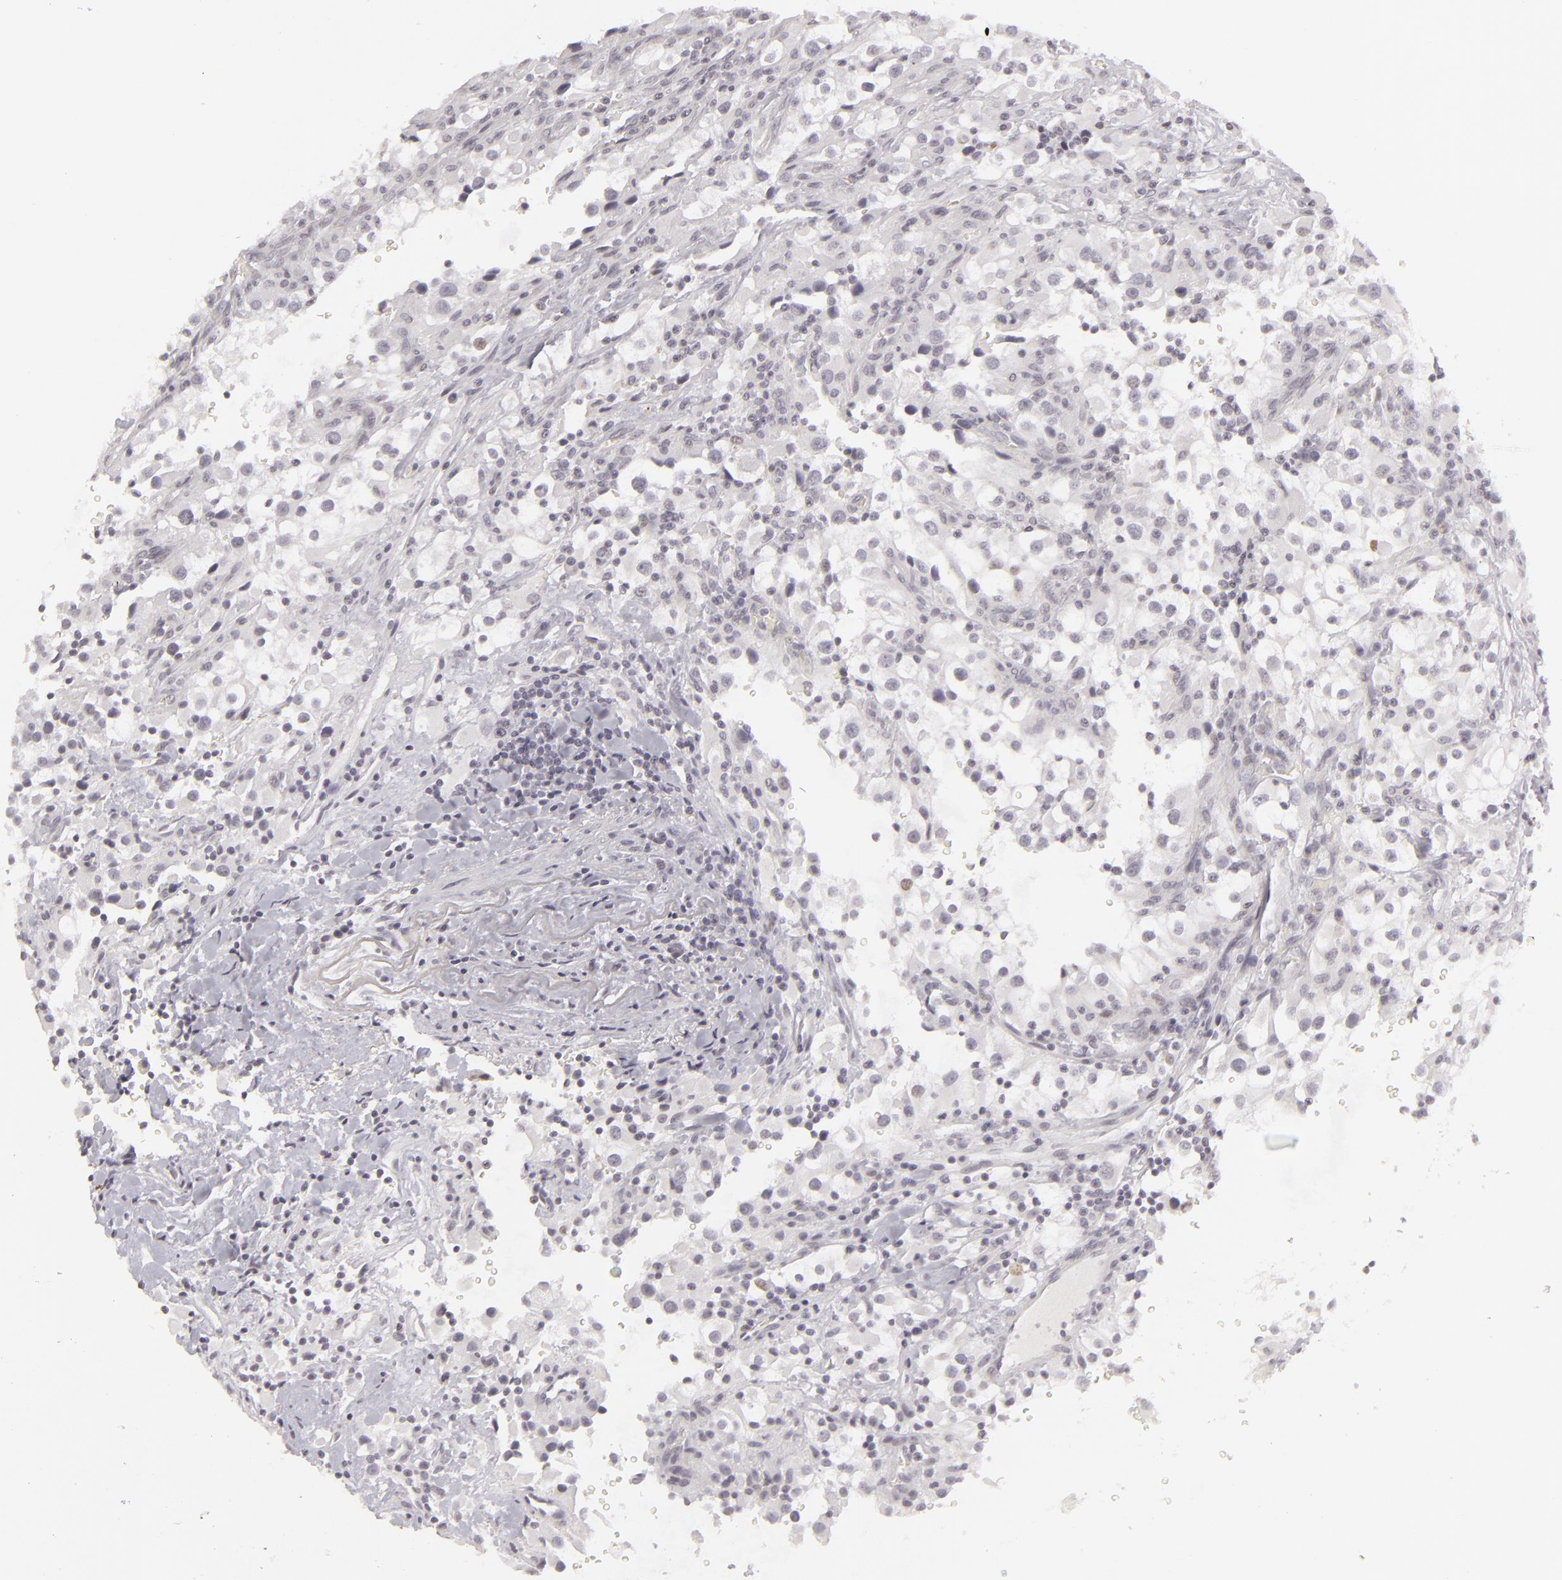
{"staining": {"intensity": "negative", "quantity": "none", "location": "none"}, "tissue": "renal cancer", "cell_type": "Tumor cells", "image_type": "cancer", "snomed": [{"axis": "morphology", "description": "Adenocarcinoma, NOS"}, {"axis": "topography", "description": "Kidney"}], "caption": "High magnification brightfield microscopy of adenocarcinoma (renal) stained with DAB (brown) and counterstained with hematoxylin (blue): tumor cells show no significant expression.", "gene": "SIX1", "patient": {"sex": "female", "age": 52}}